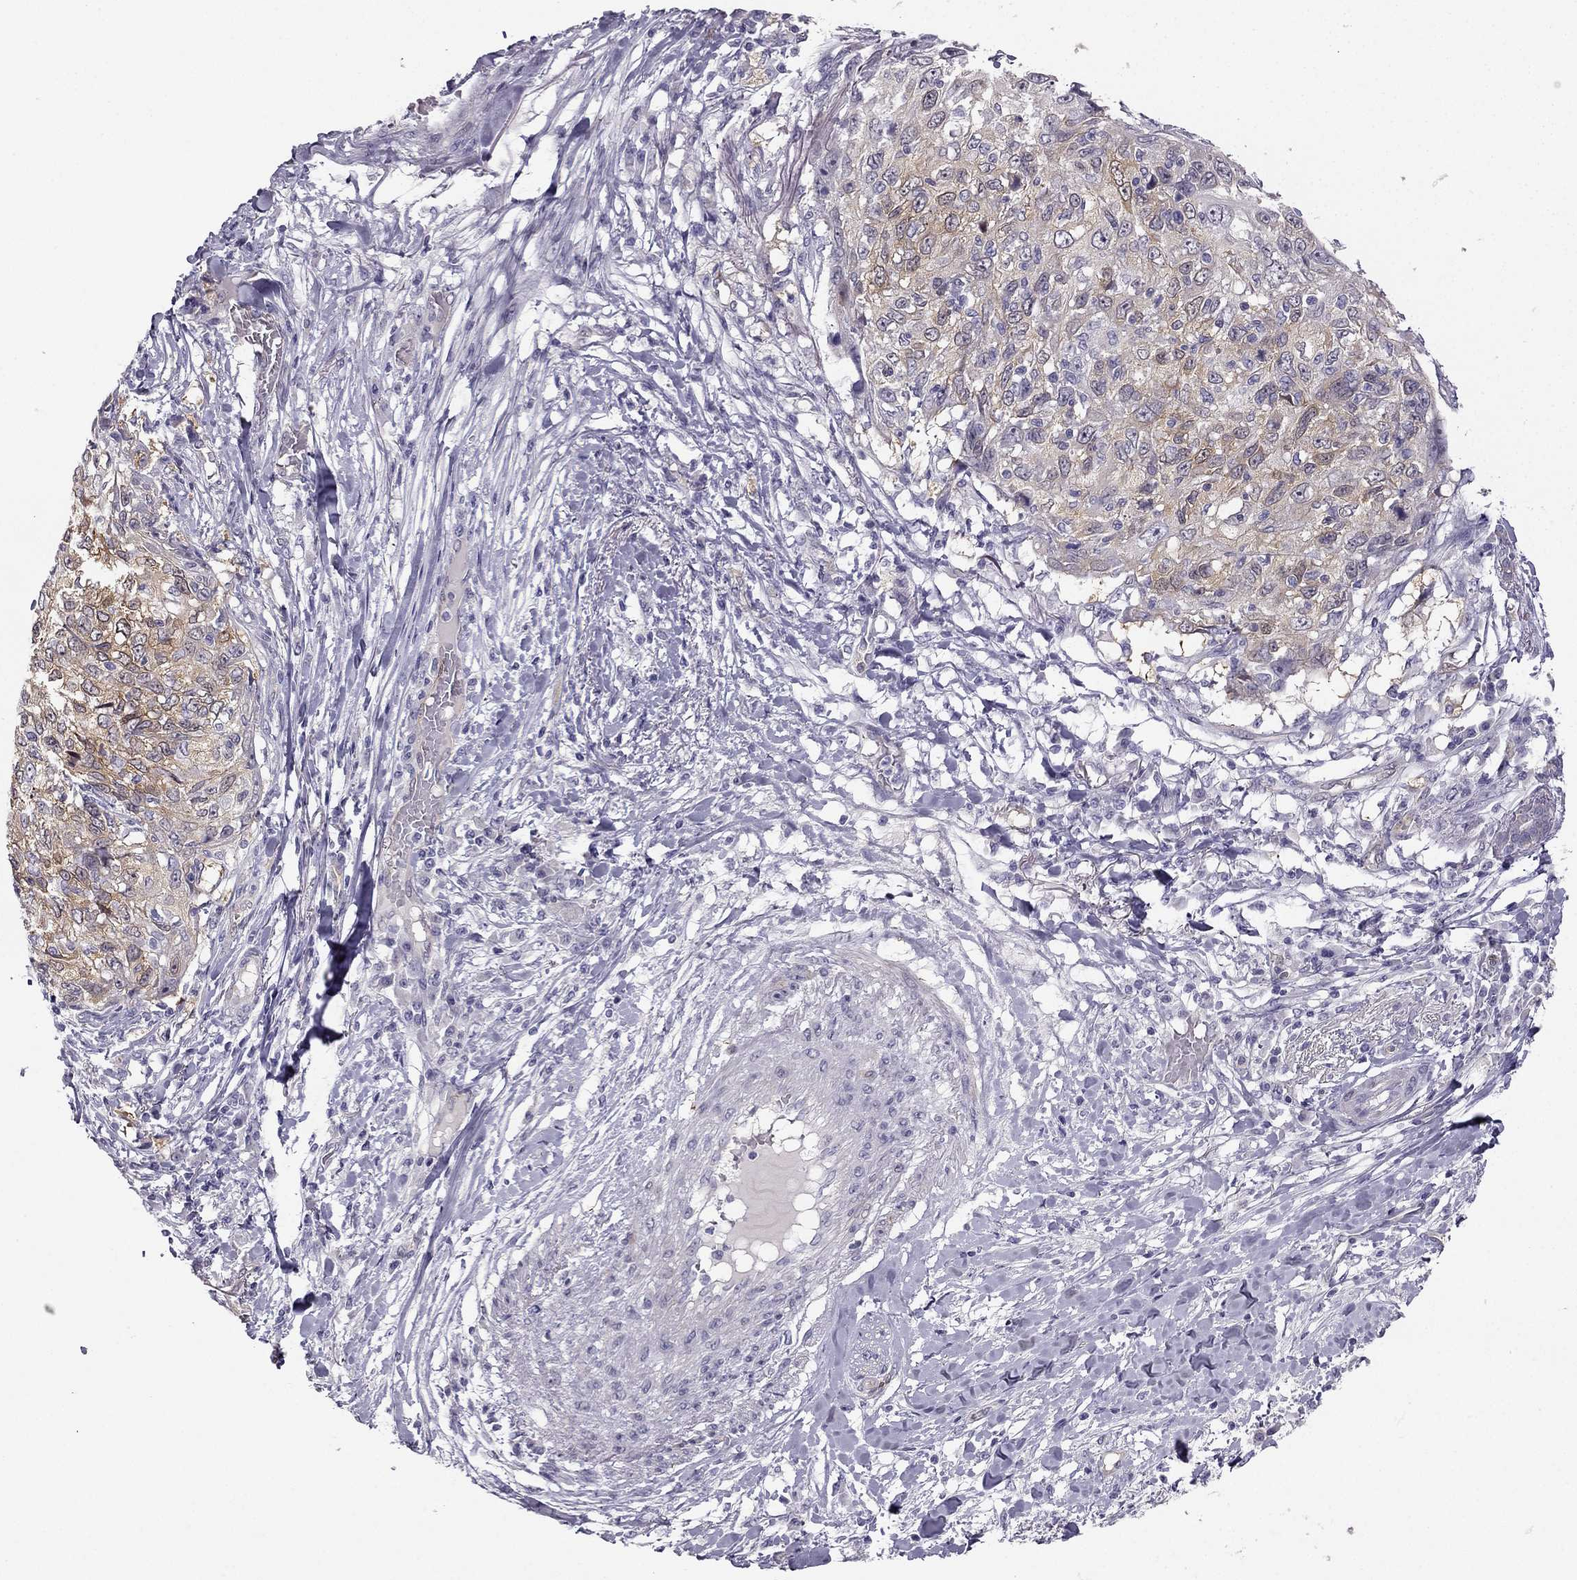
{"staining": {"intensity": "moderate", "quantity": "<25%", "location": "cytoplasmic/membranous"}, "tissue": "skin cancer", "cell_type": "Tumor cells", "image_type": "cancer", "snomed": [{"axis": "morphology", "description": "Squamous cell carcinoma, NOS"}, {"axis": "topography", "description": "Skin"}], "caption": "Moderate cytoplasmic/membranous staining is appreciated in approximately <25% of tumor cells in squamous cell carcinoma (skin).", "gene": "NQO1", "patient": {"sex": "male", "age": 92}}